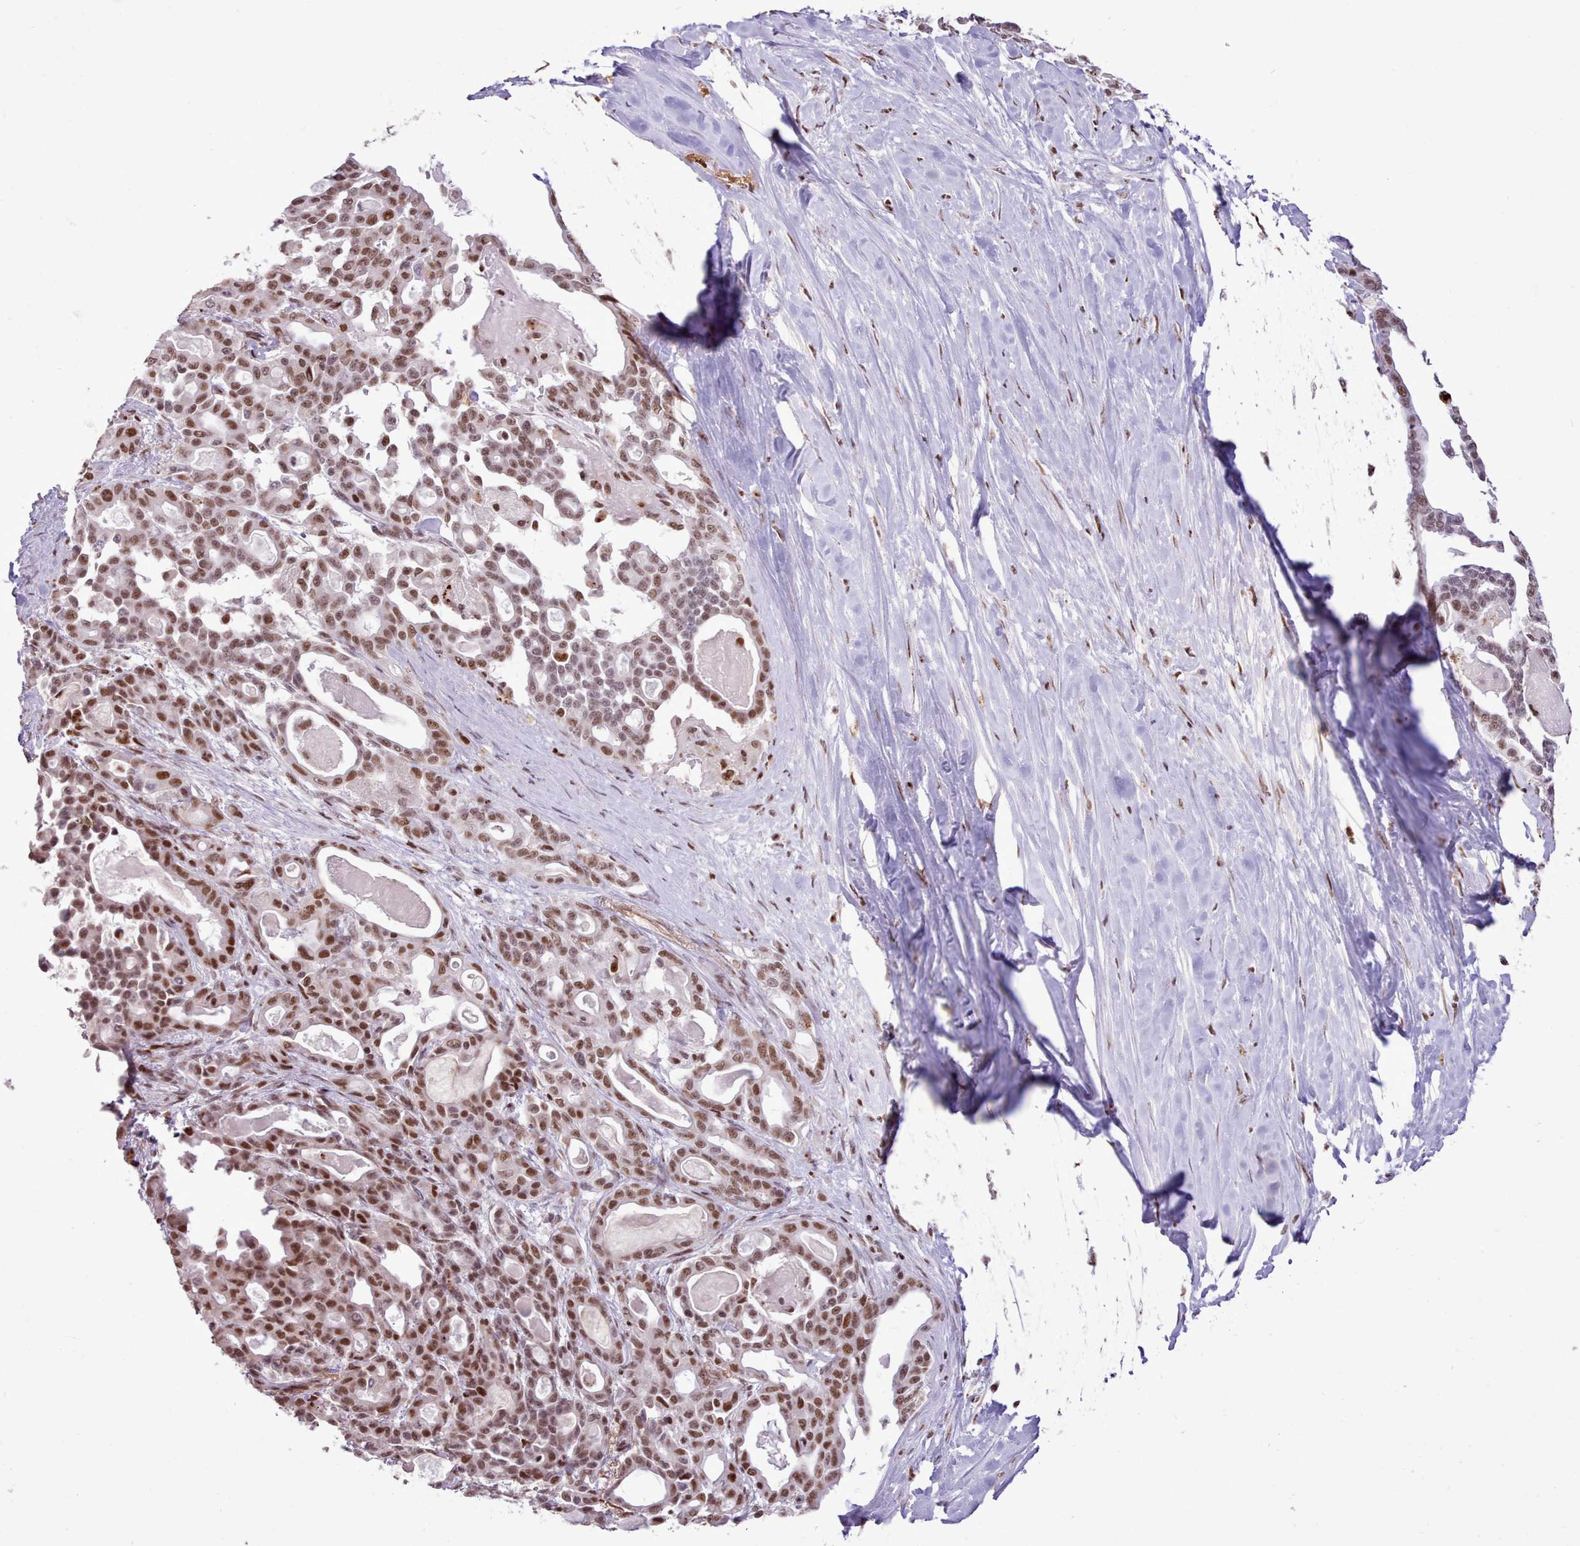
{"staining": {"intensity": "moderate", "quantity": ">75%", "location": "nuclear"}, "tissue": "pancreatic cancer", "cell_type": "Tumor cells", "image_type": "cancer", "snomed": [{"axis": "morphology", "description": "Adenocarcinoma, NOS"}, {"axis": "topography", "description": "Pancreas"}], "caption": "A high-resolution photomicrograph shows immunohistochemistry (IHC) staining of adenocarcinoma (pancreatic), which demonstrates moderate nuclear expression in approximately >75% of tumor cells.", "gene": "TAF15", "patient": {"sex": "male", "age": 63}}